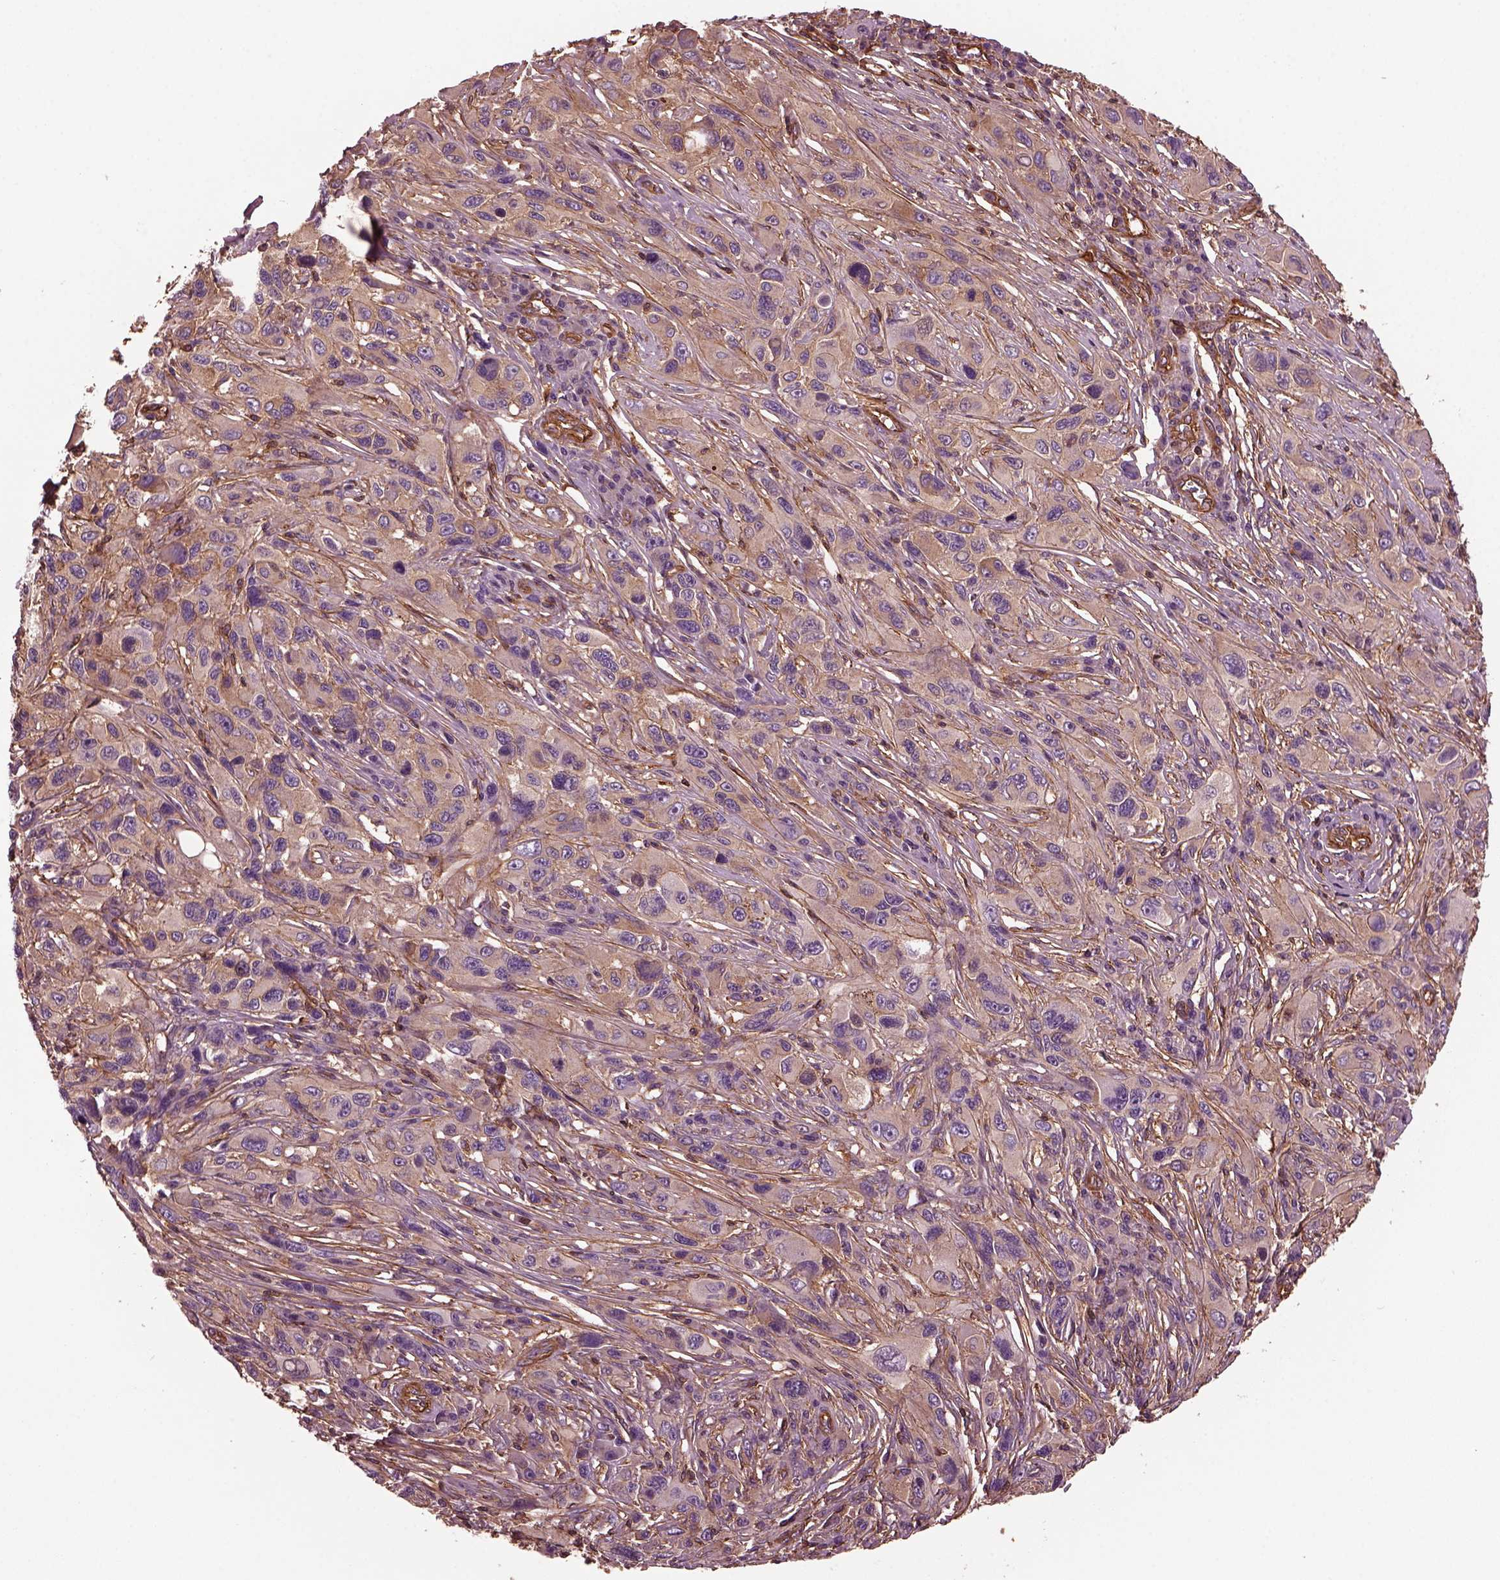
{"staining": {"intensity": "moderate", "quantity": ">75%", "location": "cytoplasmic/membranous"}, "tissue": "melanoma", "cell_type": "Tumor cells", "image_type": "cancer", "snomed": [{"axis": "morphology", "description": "Malignant melanoma, NOS"}, {"axis": "topography", "description": "Skin"}], "caption": "A micrograph of malignant melanoma stained for a protein exhibits moderate cytoplasmic/membranous brown staining in tumor cells.", "gene": "MYL6", "patient": {"sex": "male", "age": 53}}